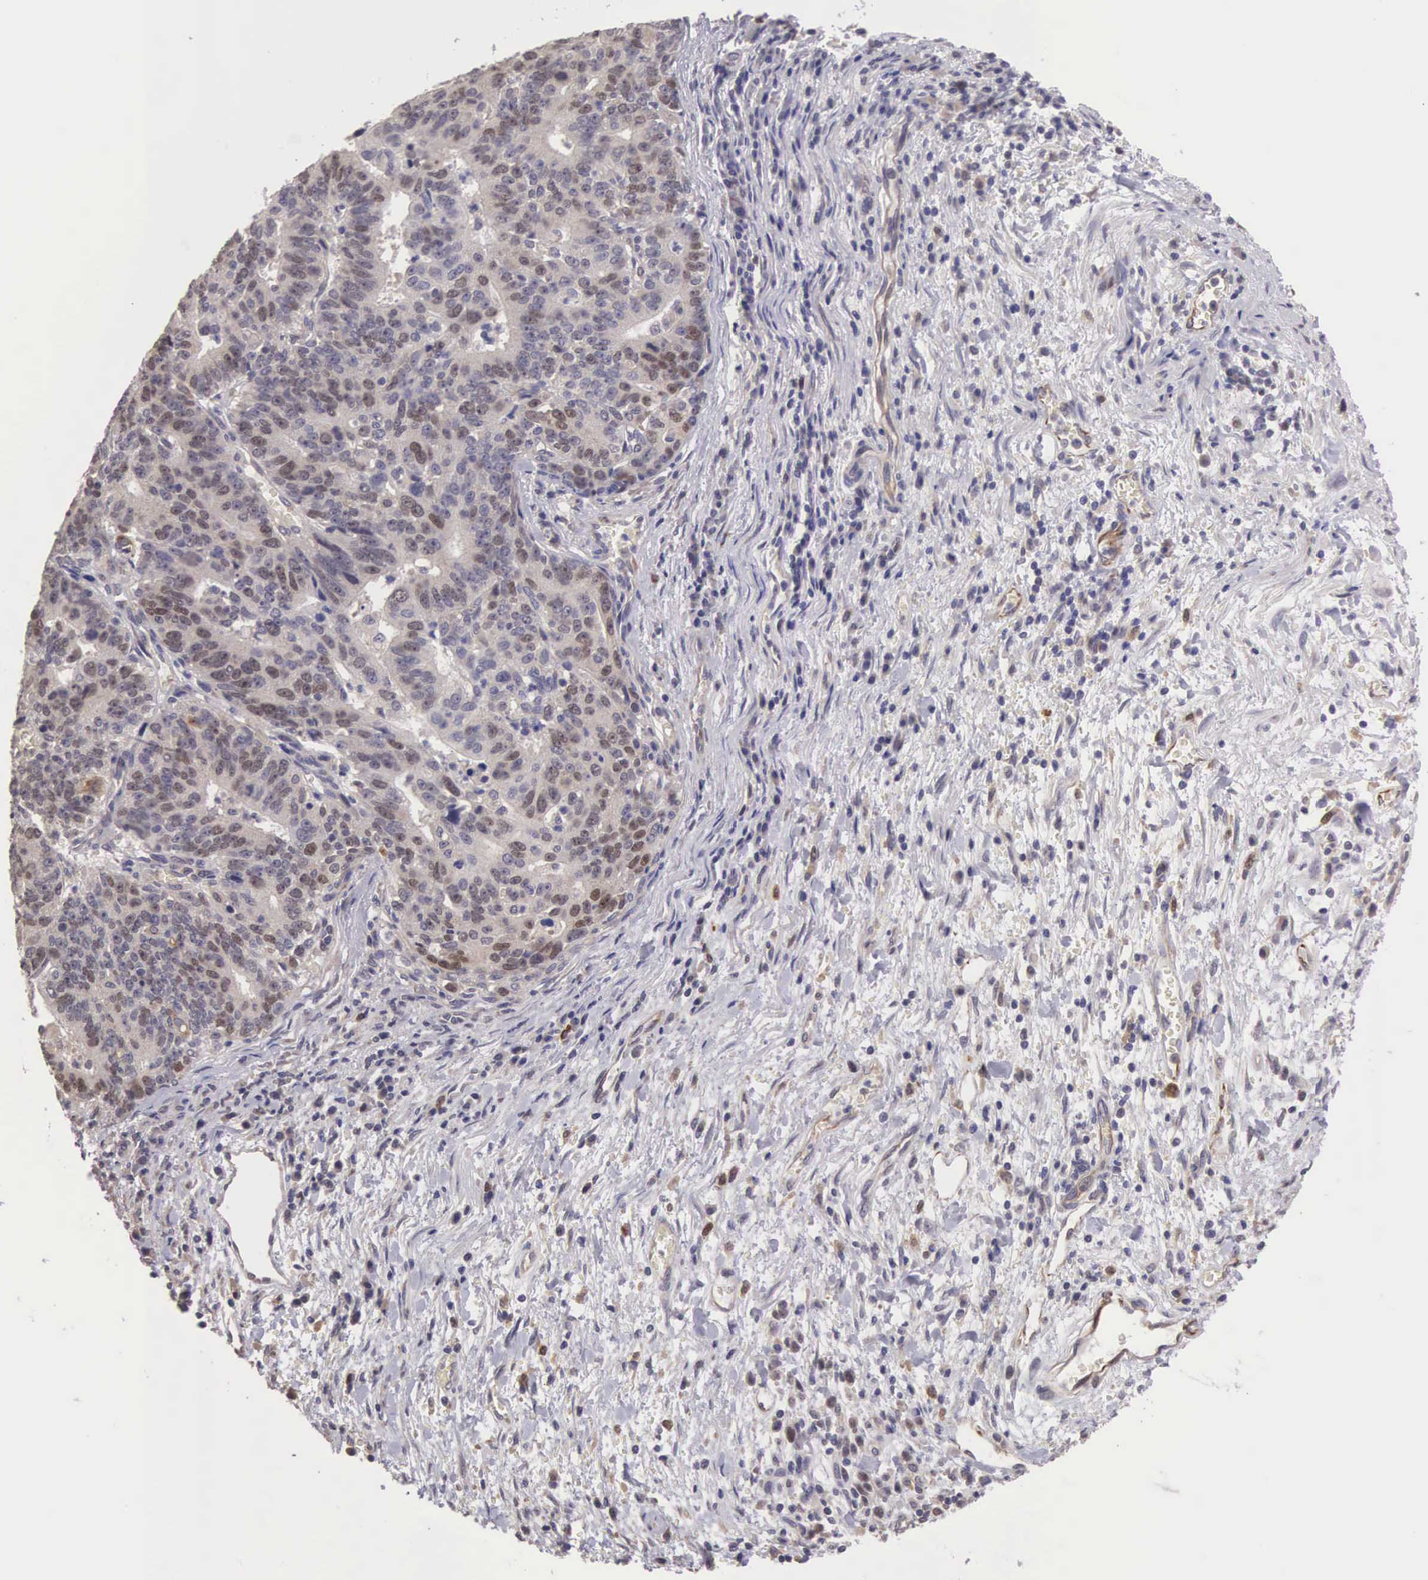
{"staining": {"intensity": "moderate", "quantity": ">75%", "location": "cytoplasmic/membranous,nuclear"}, "tissue": "stomach cancer", "cell_type": "Tumor cells", "image_type": "cancer", "snomed": [{"axis": "morphology", "description": "Adenocarcinoma, NOS"}, {"axis": "topography", "description": "Stomach, upper"}], "caption": "Protein staining of stomach cancer (adenocarcinoma) tissue exhibits moderate cytoplasmic/membranous and nuclear staining in approximately >75% of tumor cells. (IHC, brightfield microscopy, high magnification).", "gene": "CDC45", "patient": {"sex": "female", "age": 50}}